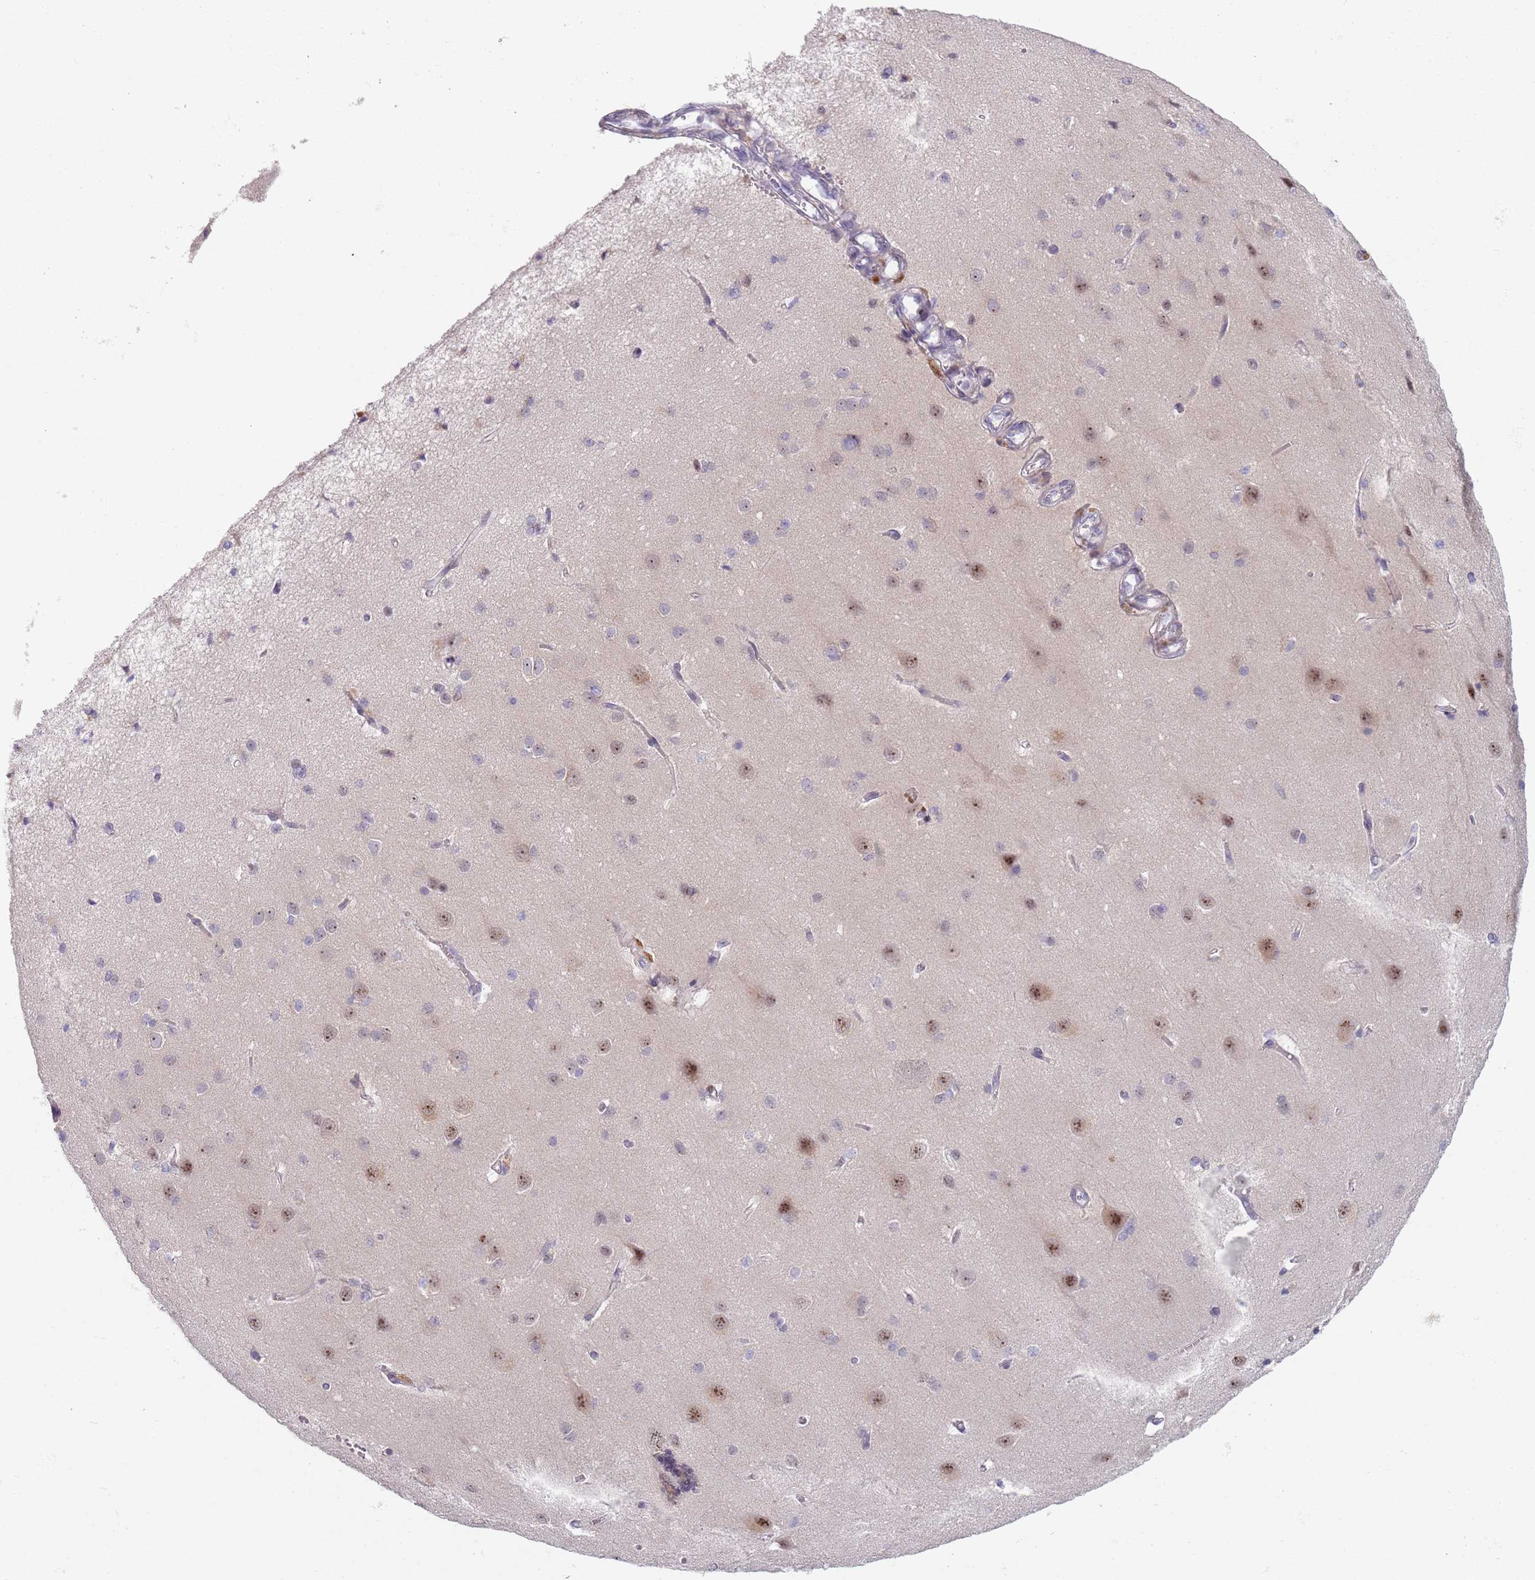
{"staining": {"intensity": "negative", "quantity": "none", "location": "none"}, "tissue": "cerebral cortex", "cell_type": "Endothelial cells", "image_type": "normal", "snomed": [{"axis": "morphology", "description": "Normal tissue, NOS"}, {"axis": "topography", "description": "Cerebral cortex"}], "caption": "IHC histopathology image of normal cerebral cortex: human cerebral cortex stained with DAB (3,3'-diaminobenzidine) exhibits no significant protein staining in endothelial cells.", "gene": "PLCL2", "patient": {"sex": "male", "age": 37}}